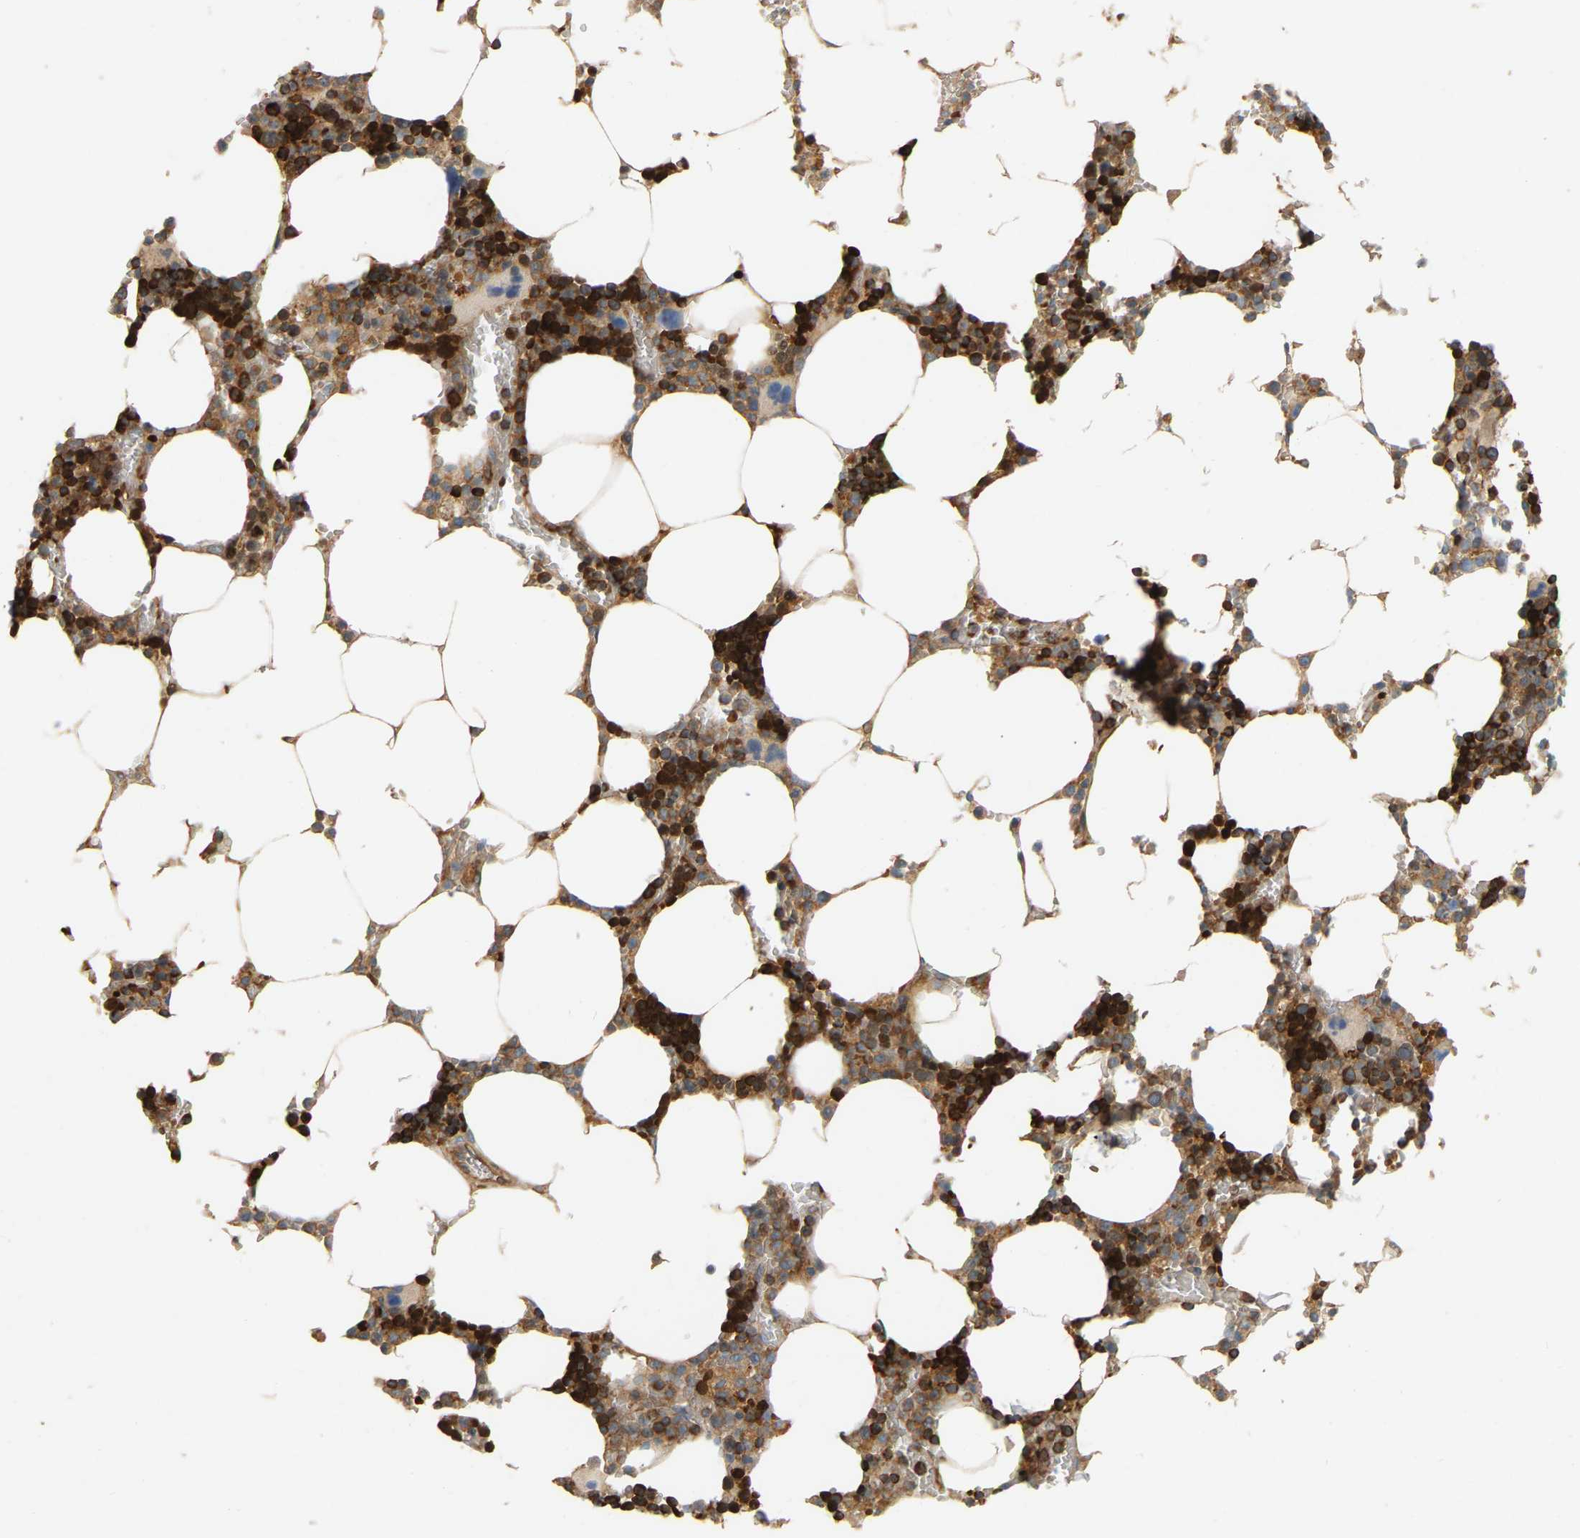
{"staining": {"intensity": "strong", "quantity": "25%-75%", "location": "cytoplasmic/membranous"}, "tissue": "bone marrow", "cell_type": "Hematopoietic cells", "image_type": "normal", "snomed": [{"axis": "morphology", "description": "Normal tissue, NOS"}, {"axis": "topography", "description": "Bone marrow"}], "caption": "Immunohistochemistry staining of unremarkable bone marrow, which displays high levels of strong cytoplasmic/membranous staining in approximately 25%-75% of hematopoietic cells indicating strong cytoplasmic/membranous protein expression. The staining was performed using DAB (3,3'-diaminobenzidine) (brown) for protein detection and nuclei were counterstained in hematoxylin (blue).", "gene": "AKAP13", "patient": {"sex": "male", "age": 70}}